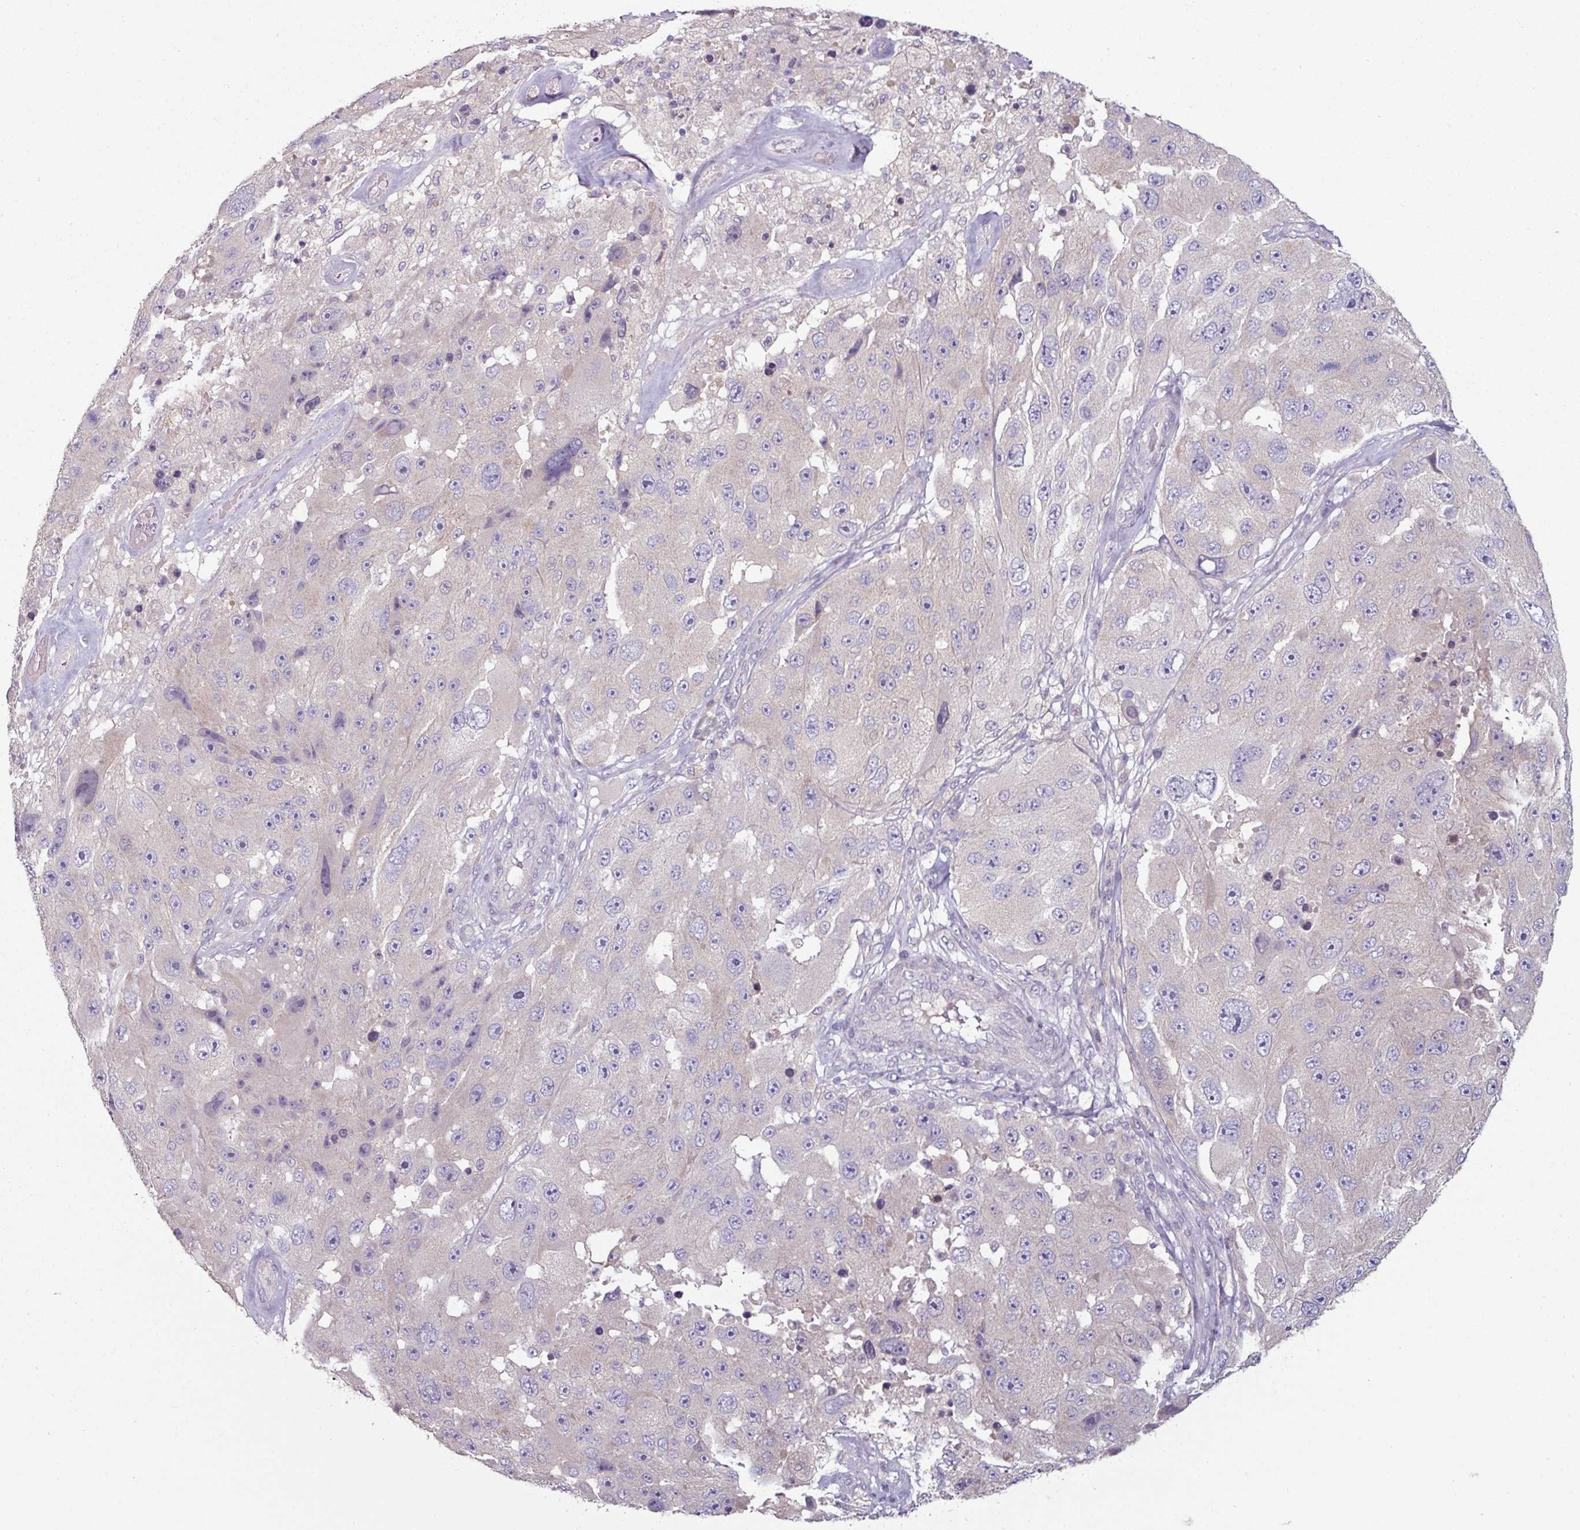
{"staining": {"intensity": "negative", "quantity": "none", "location": "none"}, "tissue": "melanoma", "cell_type": "Tumor cells", "image_type": "cancer", "snomed": [{"axis": "morphology", "description": "Malignant melanoma, Metastatic site"}, {"axis": "topography", "description": "Lymph node"}], "caption": "Malignant melanoma (metastatic site) stained for a protein using IHC displays no expression tumor cells.", "gene": "MTMR14", "patient": {"sex": "male", "age": 62}}